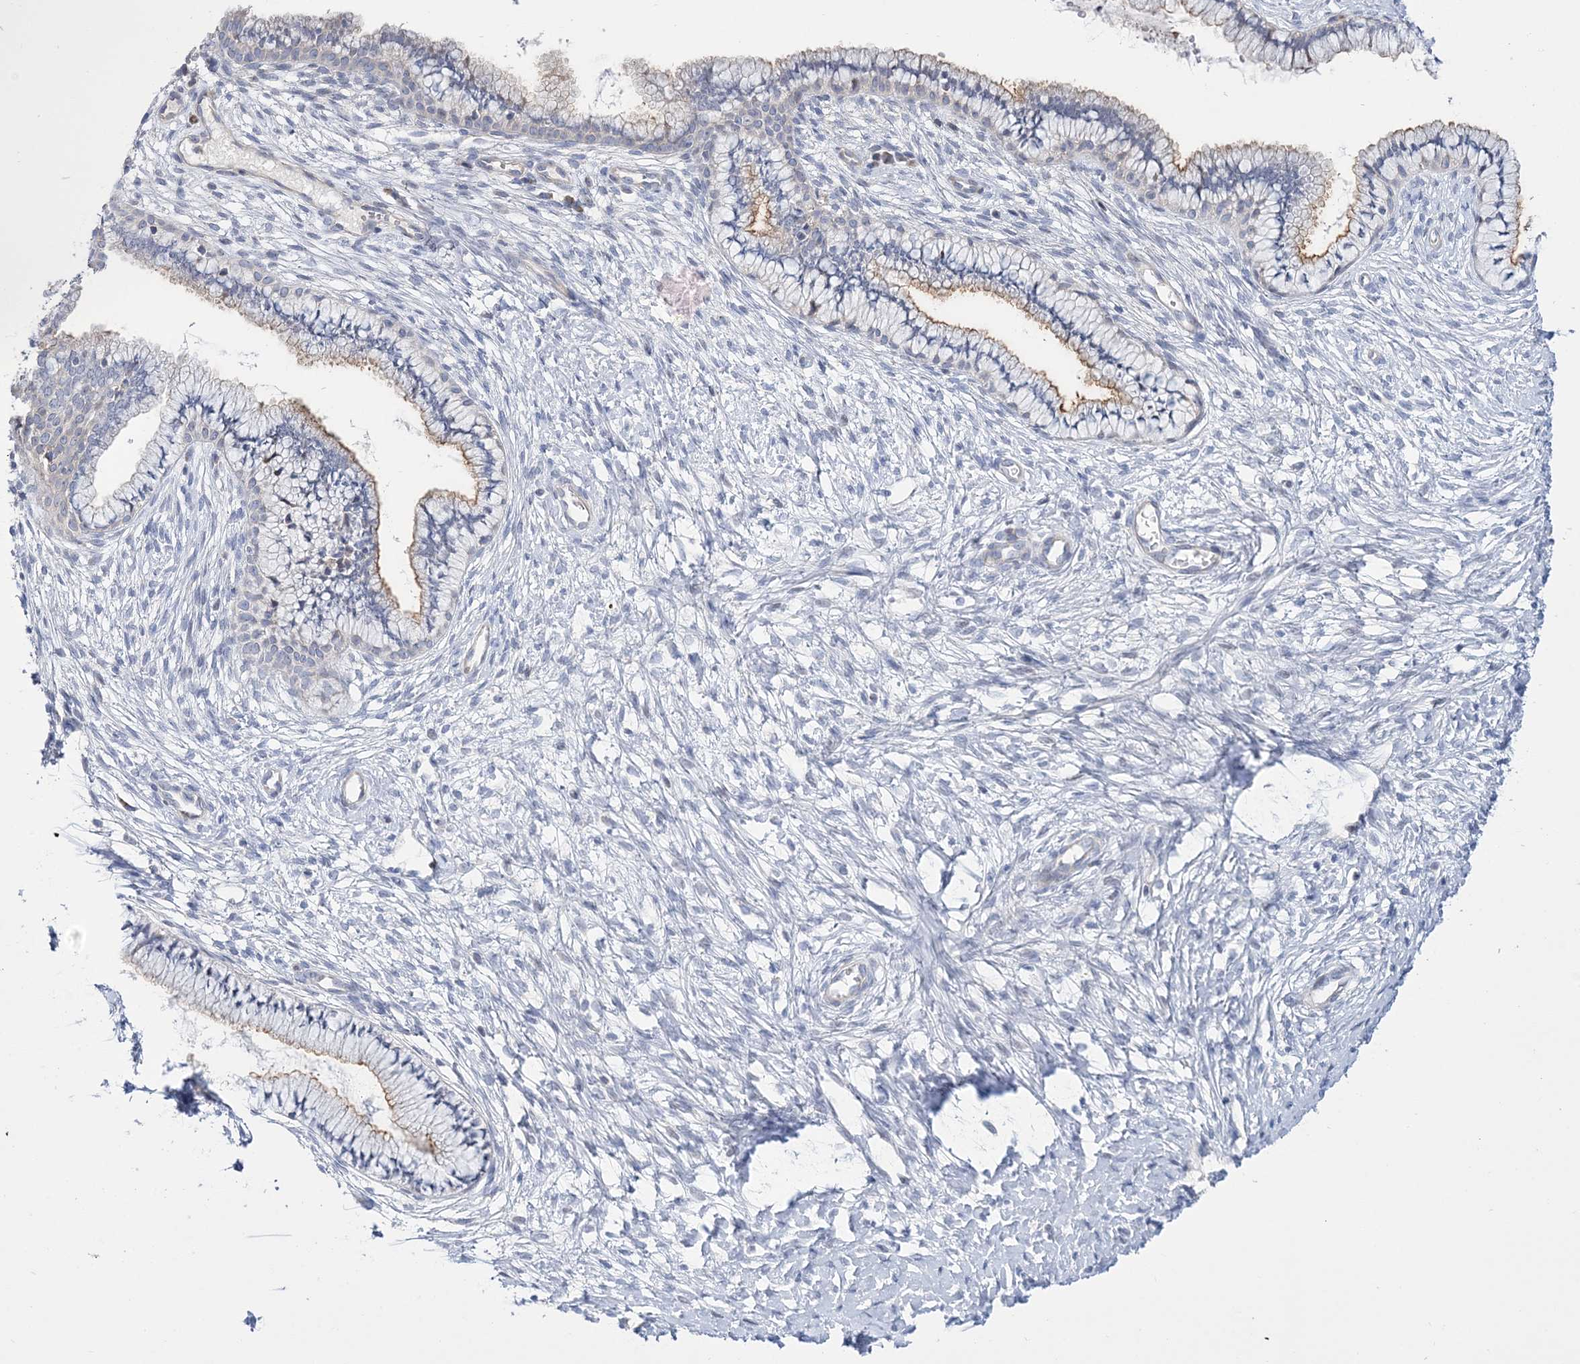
{"staining": {"intensity": "moderate", "quantity": "<25%", "location": "cytoplasmic/membranous"}, "tissue": "cervix", "cell_type": "Glandular cells", "image_type": "normal", "snomed": [{"axis": "morphology", "description": "Normal tissue, NOS"}, {"axis": "topography", "description": "Cervix"}], "caption": "A brown stain shows moderate cytoplasmic/membranous staining of a protein in glandular cells of unremarkable human cervix. (Stains: DAB in brown, nuclei in blue, Microscopy: brightfield microscopy at high magnification).", "gene": "ANO1", "patient": {"sex": "female", "age": 36}}